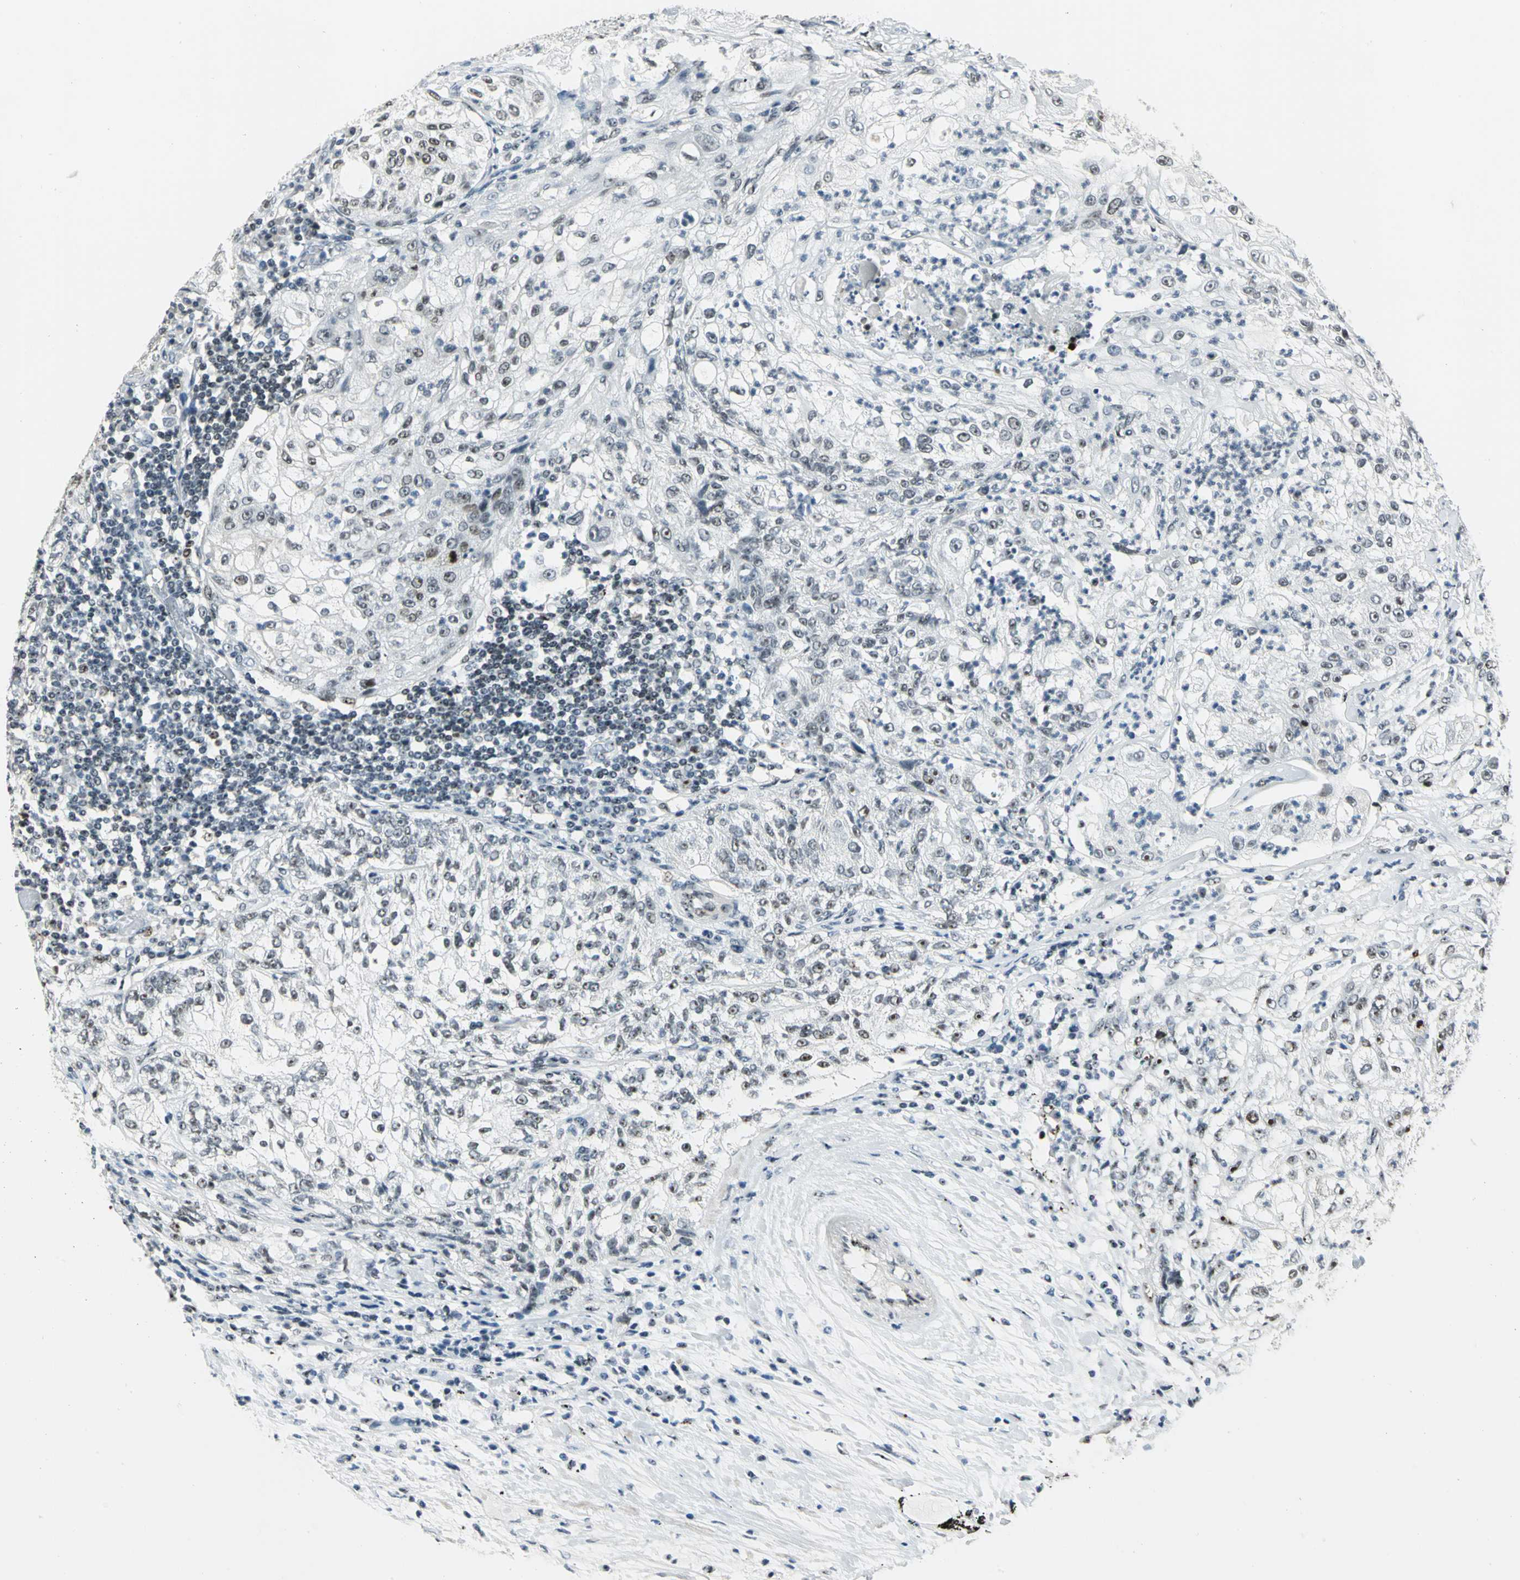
{"staining": {"intensity": "negative", "quantity": "none", "location": "none"}, "tissue": "lung cancer", "cell_type": "Tumor cells", "image_type": "cancer", "snomed": [{"axis": "morphology", "description": "Inflammation, NOS"}, {"axis": "morphology", "description": "Squamous cell carcinoma, NOS"}, {"axis": "topography", "description": "Lymph node"}, {"axis": "topography", "description": "Soft tissue"}, {"axis": "topography", "description": "Lung"}], "caption": "A high-resolution image shows immunohistochemistry staining of lung cancer (squamous cell carcinoma), which exhibits no significant staining in tumor cells.", "gene": "UBTF", "patient": {"sex": "male", "age": 66}}